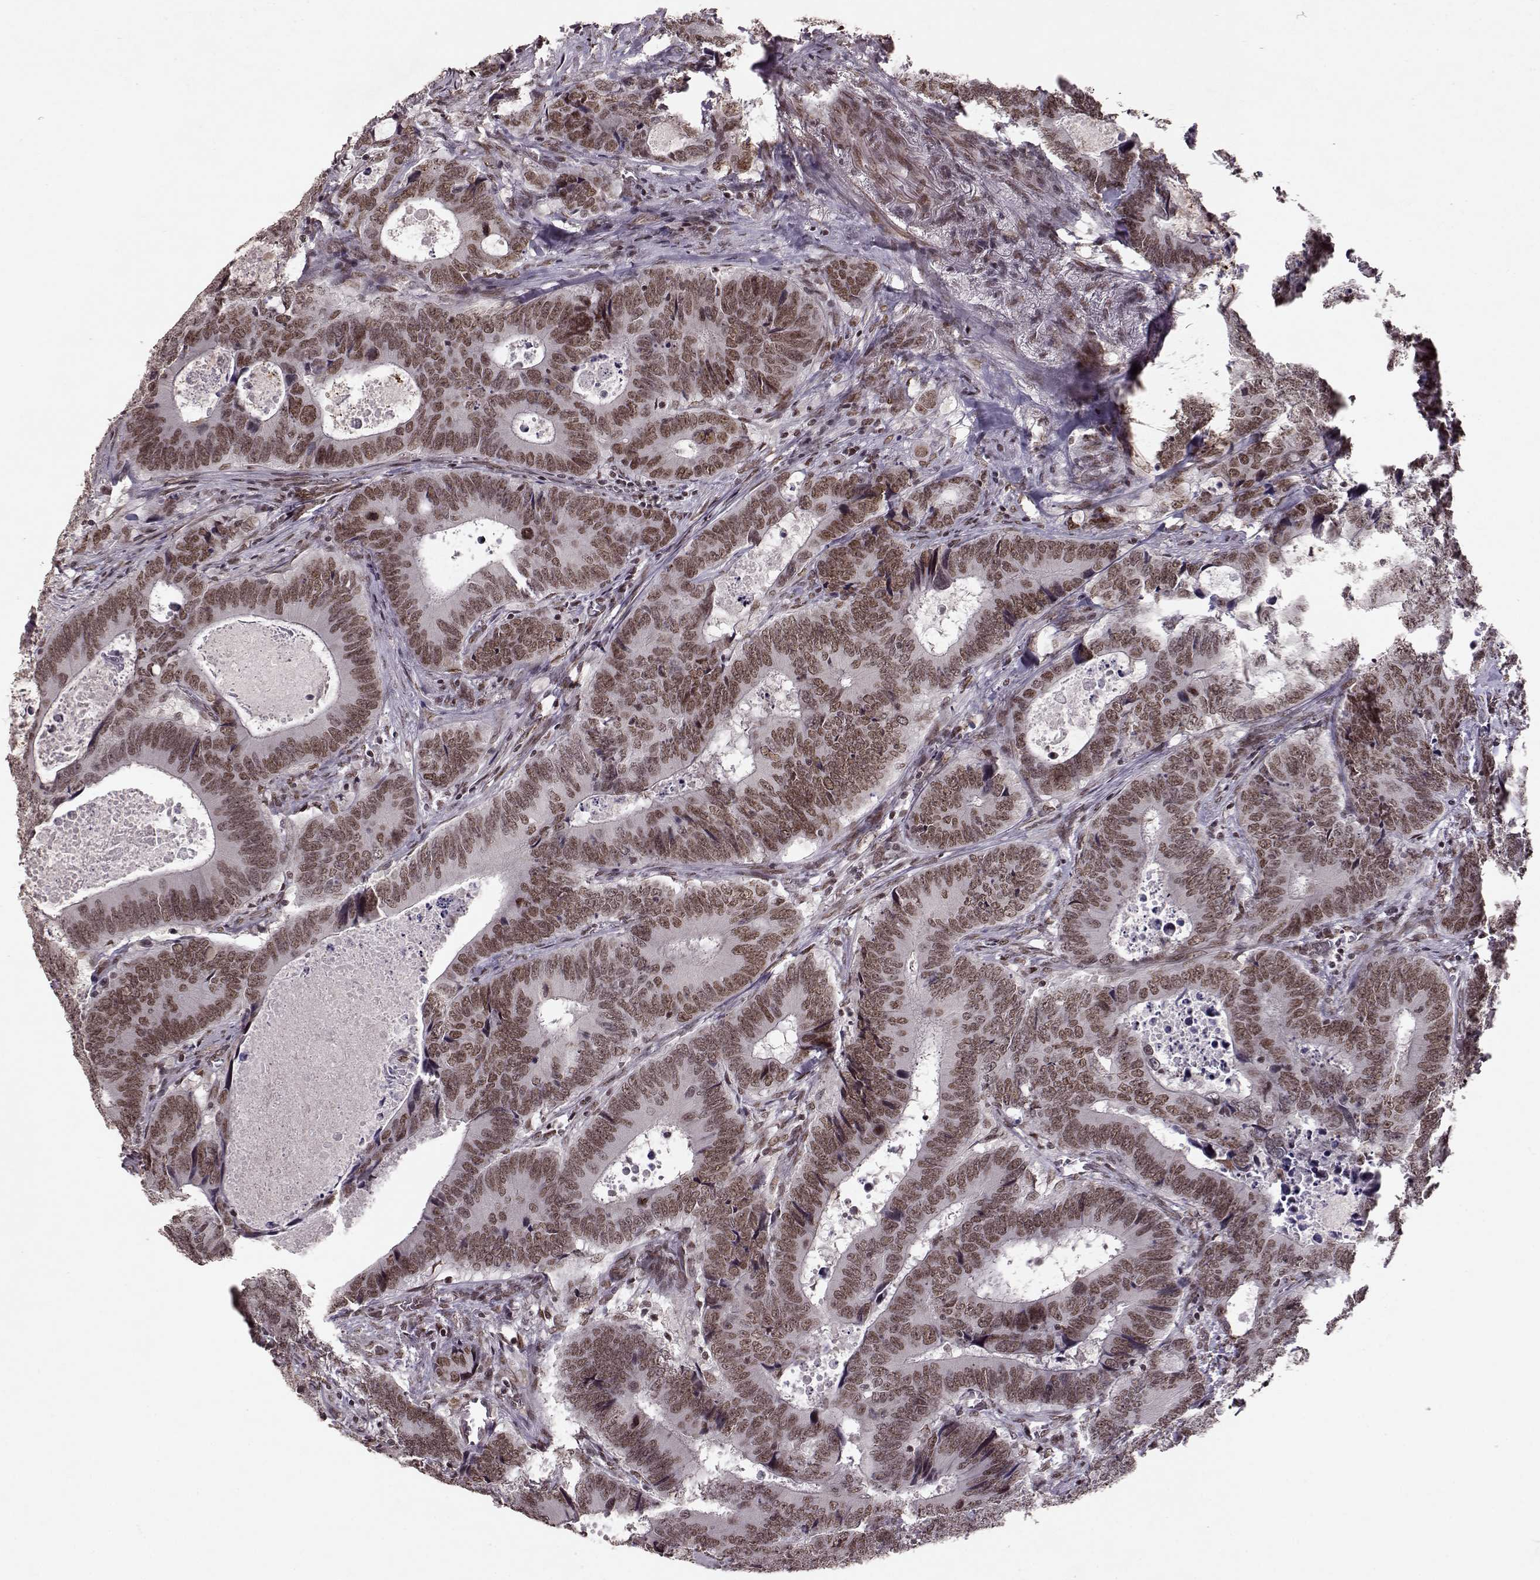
{"staining": {"intensity": "moderate", "quantity": ">75%", "location": "nuclear"}, "tissue": "colorectal cancer", "cell_type": "Tumor cells", "image_type": "cancer", "snomed": [{"axis": "morphology", "description": "Adenocarcinoma, NOS"}, {"axis": "topography", "description": "Colon"}], "caption": "Immunohistochemistry (DAB (3,3'-diaminobenzidine)) staining of adenocarcinoma (colorectal) exhibits moderate nuclear protein expression in about >75% of tumor cells.", "gene": "RRAGD", "patient": {"sex": "female", "age": 82}}